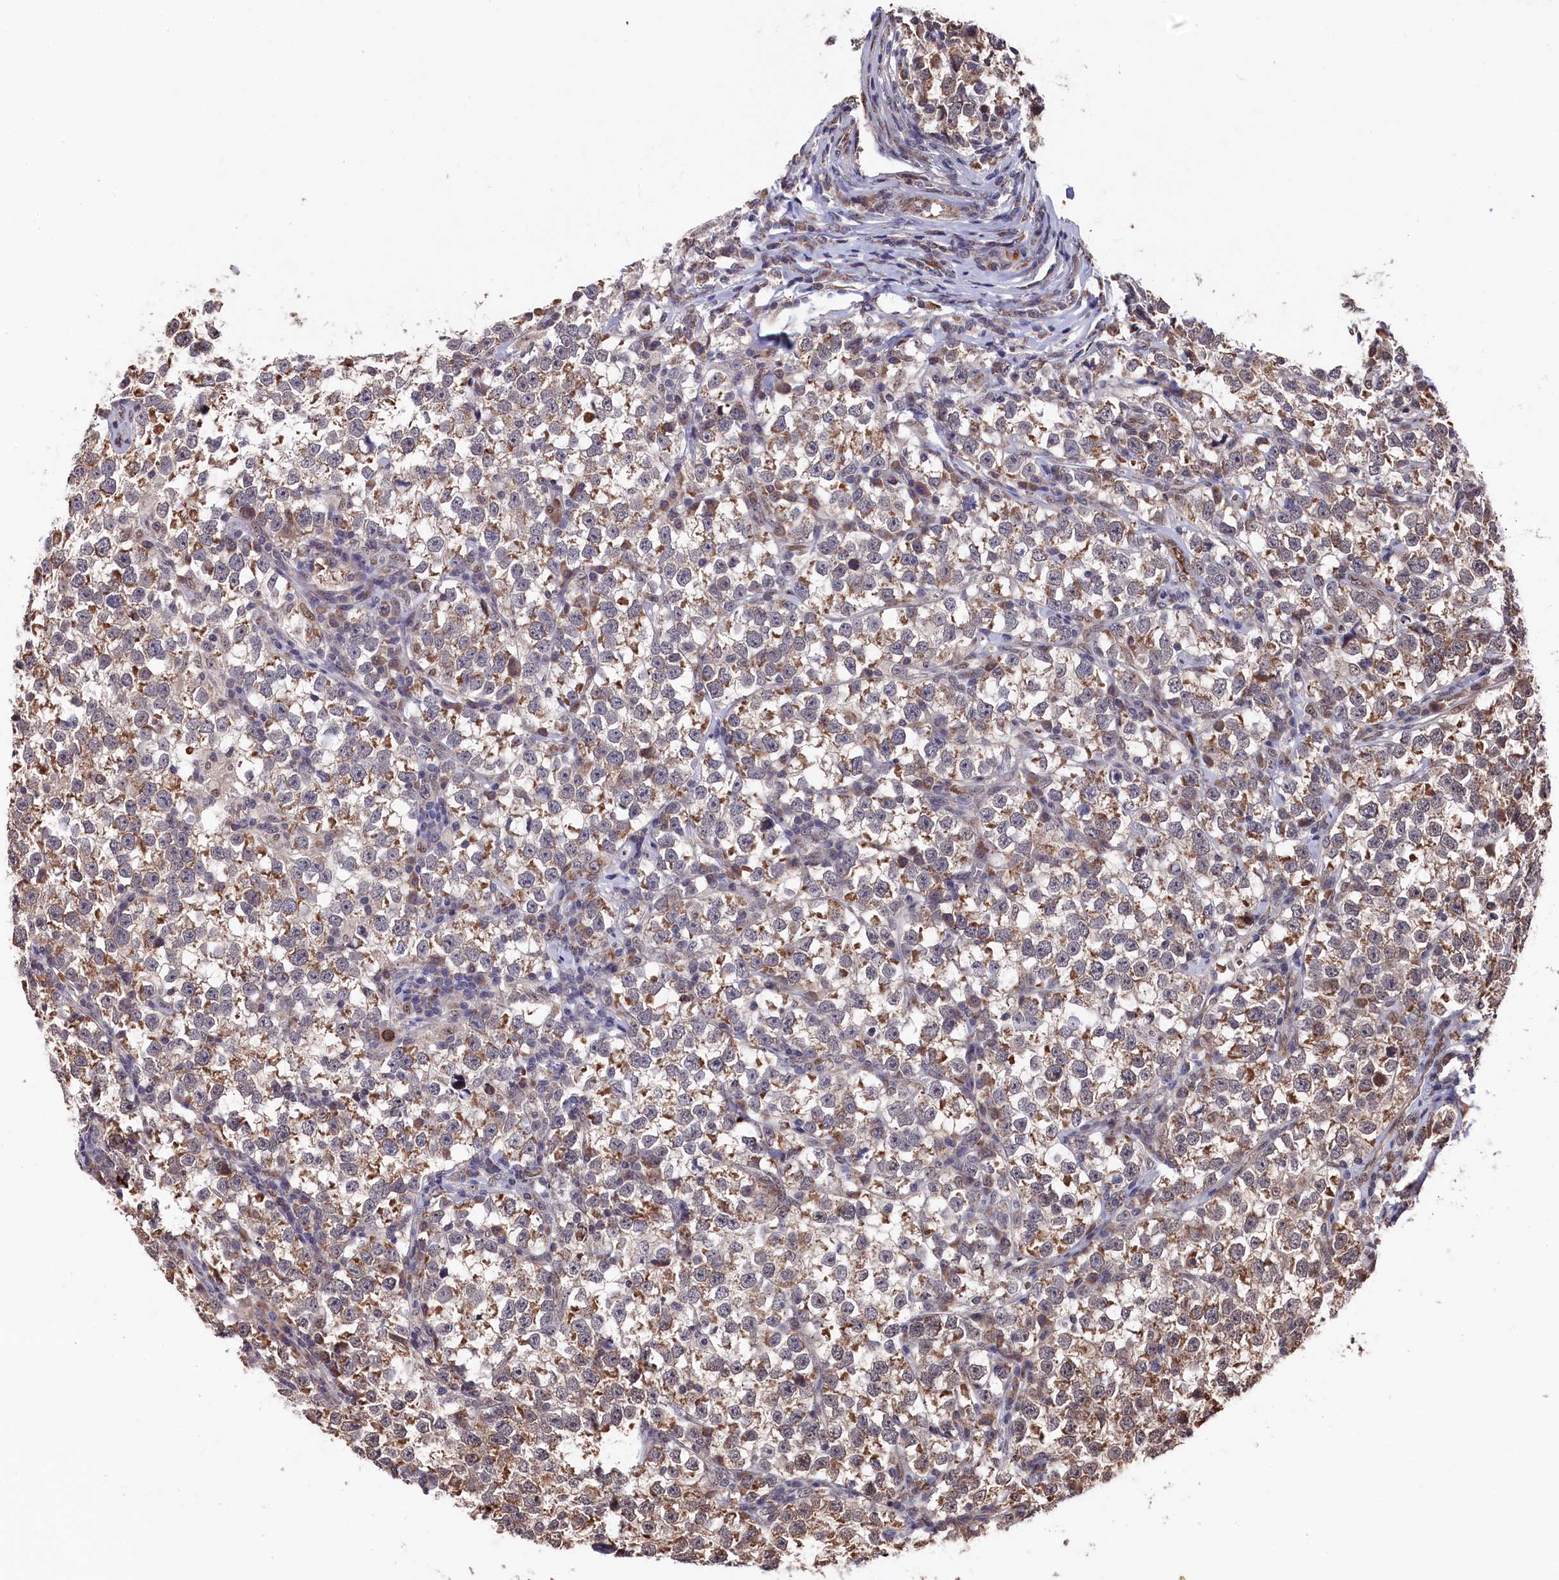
{"staining": {"intensity": "moderate", "quantity": ">75%", "location": "cytoplasmic/membranous"}, "tissue": "testis cancer", "cell_type": "Tumor cells", "image_type": "cancer", "snomed": [{"axis": "morphology", "description": "Normal tissue, NOS"}, {"axis": "morphology", "description": "Seminoma, NOS"}, {"axis": "topography", "description": "Testis"}], "caption": "DAB (3,3'-diaminobenzidine) immunohistochemical staining of human testis seminoma shows moderate cytoplasmic/membranous protein staining in approximately >75% of tumor cells.", "gene": "CLPX", "patient": {"sex": "male", "age": 43}}